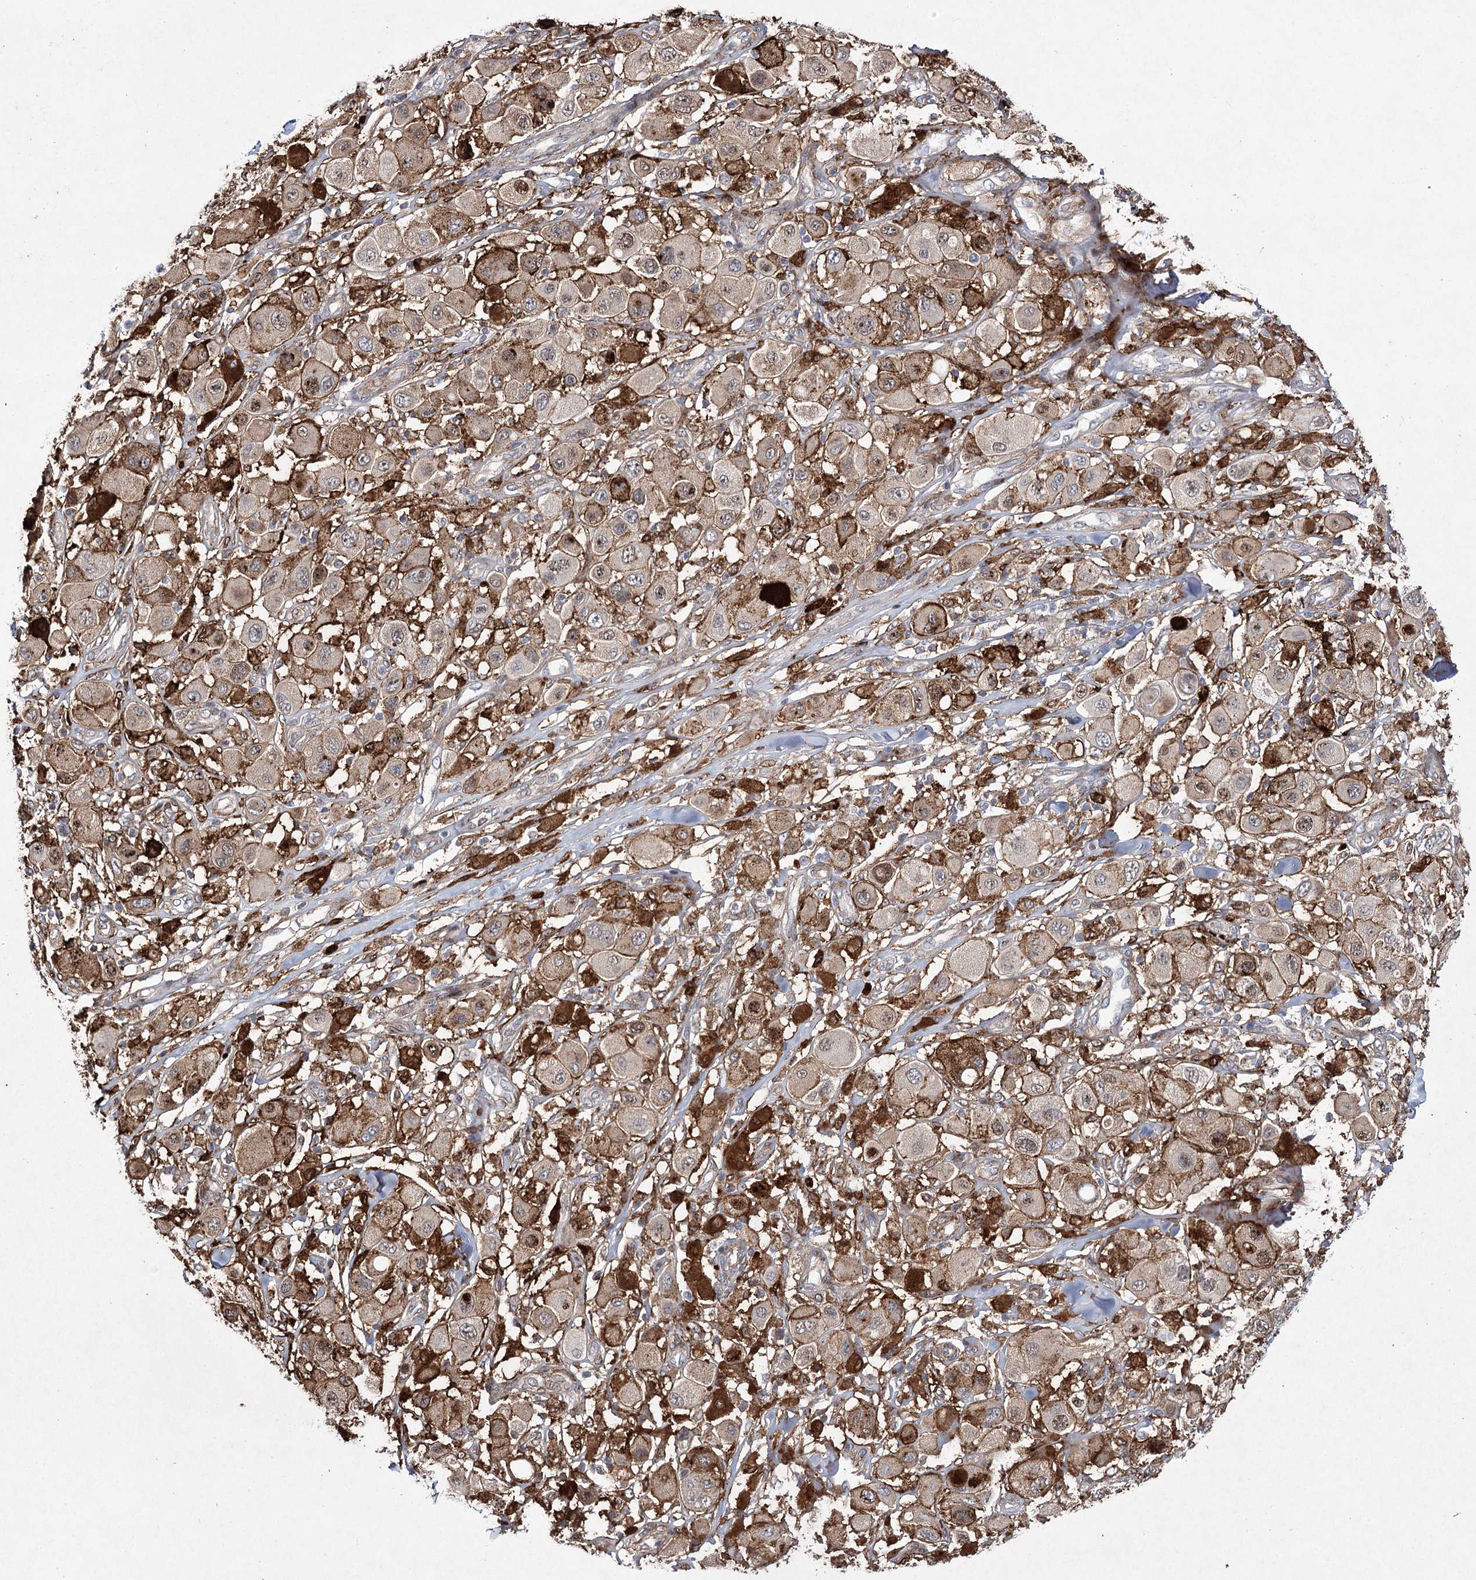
{"staining": {"intensity": "strong", "quantity": "25%-75%", "location": "cytoplasmic/membranous"}, "tissue": "melanoma", "cell_type": "Tumor cells", "image_type": "cancer", "snomed": [{"axis": "morphology", "description": "Malignant melanoma, Metastatic site"}, {"axis": "topography", "description": "Skin"}], "caption": "An image showing strong cytoplasmic/membranous expression in approximately 25%-75% of tumor cells in malignant melanoma (metastatic site), as visualized by brown immunohistochemical staining.", "gene": "DCUN1D4", "patient": {"sex": "male", "age": 41}}